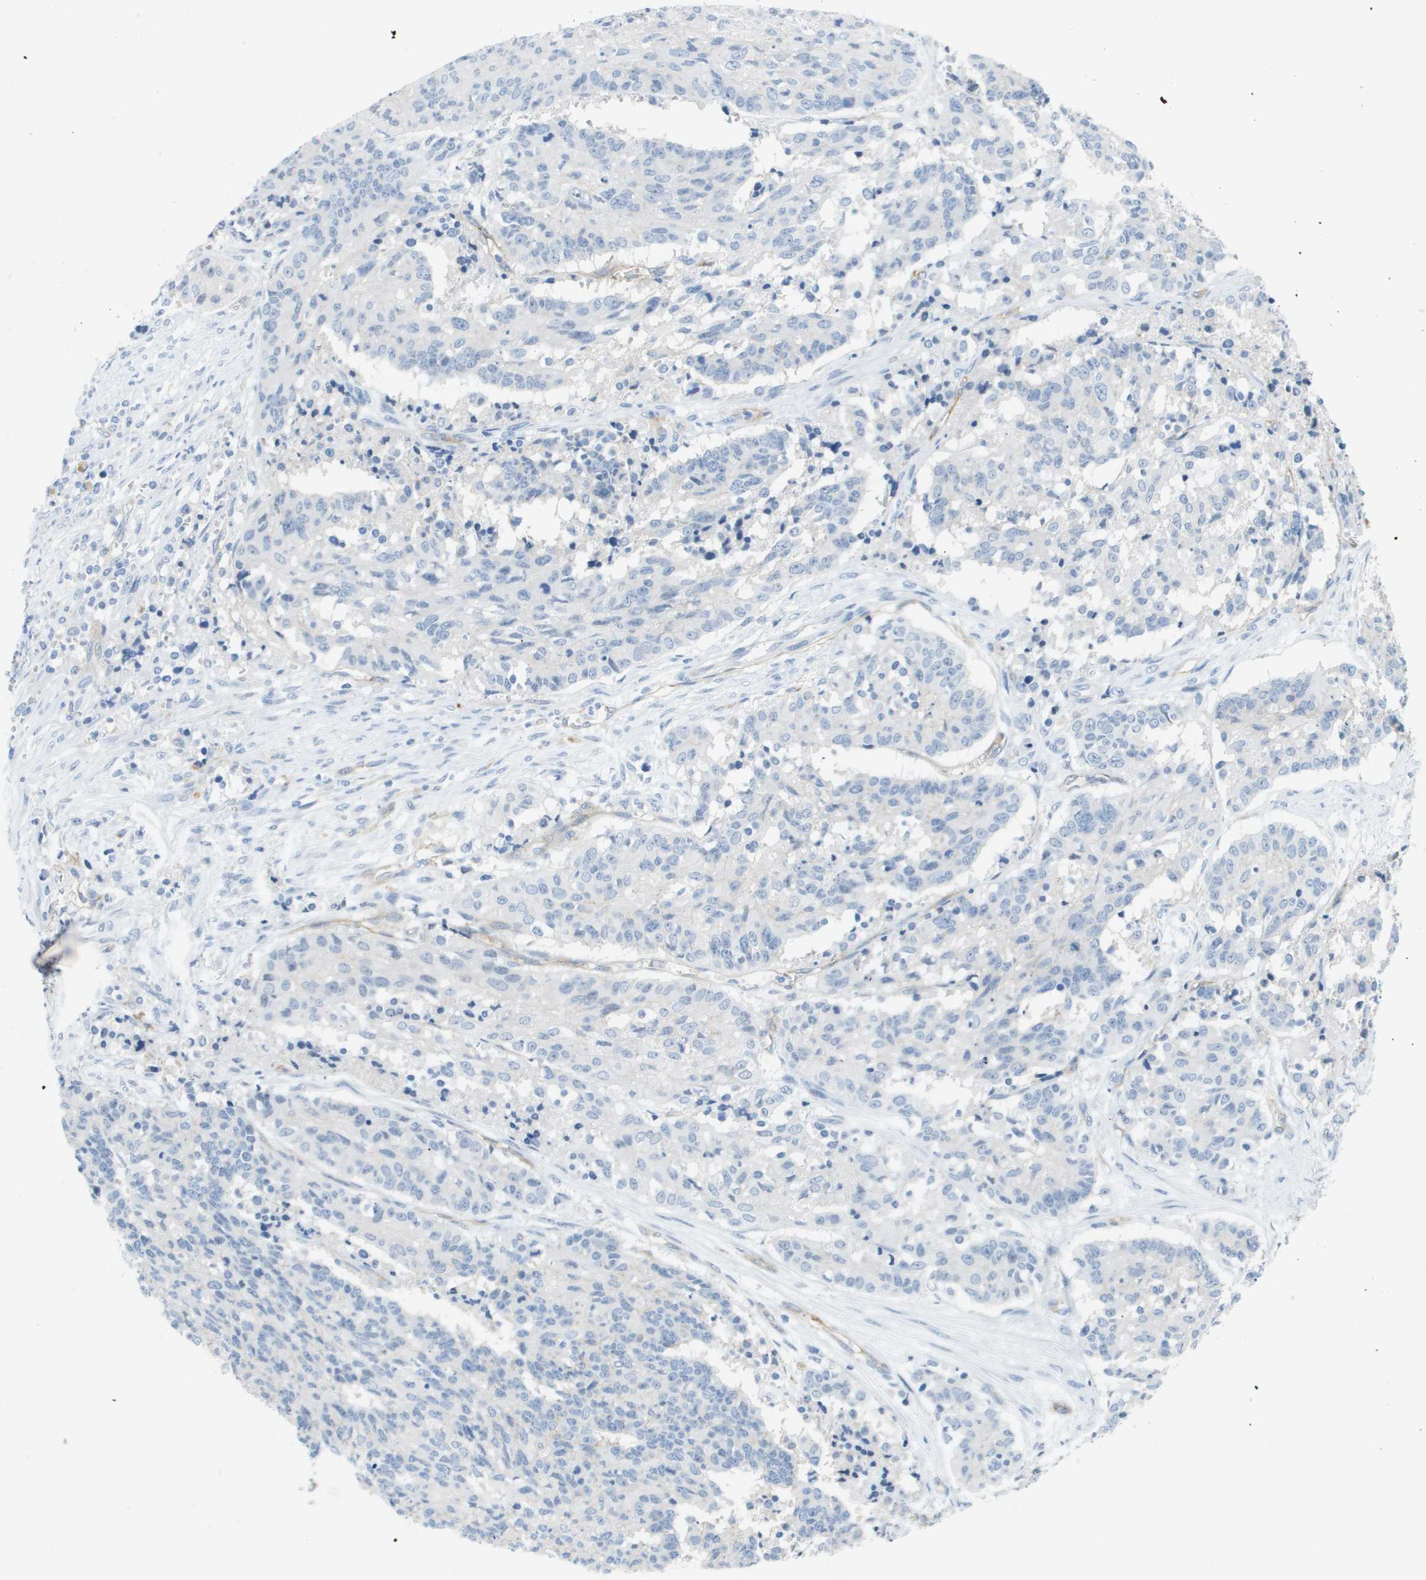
{"staining": {"intensity": "negative", "quantity": "none", "location": "none"}, "tissue": "cervical cancer", "cell_type": "Tumor cells", "image_type": "cancer", "snomed": [{"axis": "morphology", "description": "Squamous cell carcinoma, NOS"}, {"axis": "topography", "description": "Cervix"}], "caption": "Immunohistochemical staining of human squamous cell carcinoma (cervical) displays no significant expression in tumor cells.", "gene": "ITGA6", "patient": {"sex": "female", "age": 35}}